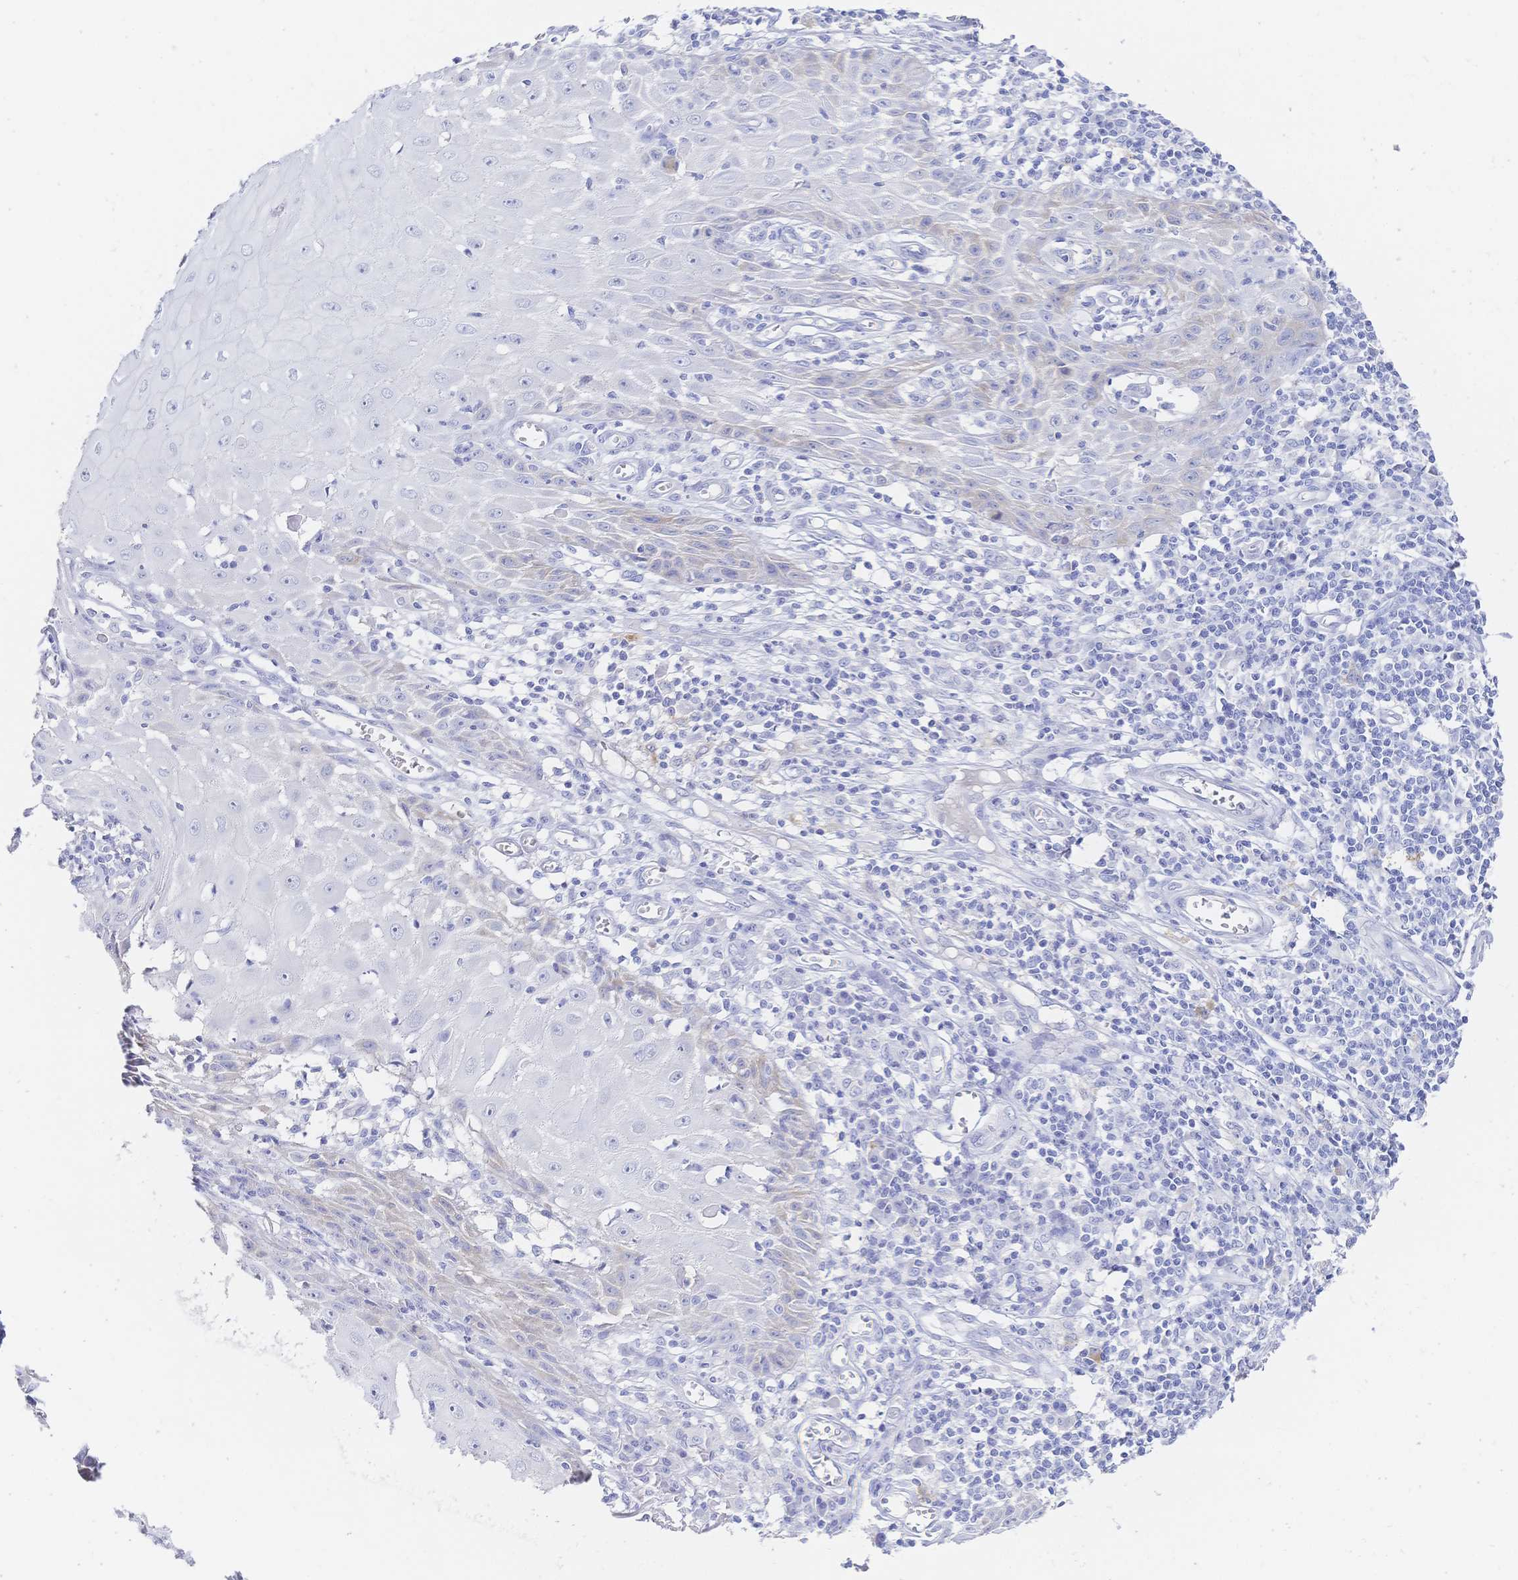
{"staining": {"intensity": "negative", "quantity": "none", "location": "none"}, "tissue": "skin cancer", "cell_type": "Tumor cells", "image_type": "cancer", "snomed": [{"axis": "morphology", "description": "Squamous cell carcinoma, NOS"}, {"axis": "topography", "description": "Skin"}], "caption": "Immunohistochemical staining of human squamous cell carcinoma (skin) shows no significant expression in tumor cells.", "gene": "RRM1", "patient": {"sex": "female", "age": 73}}